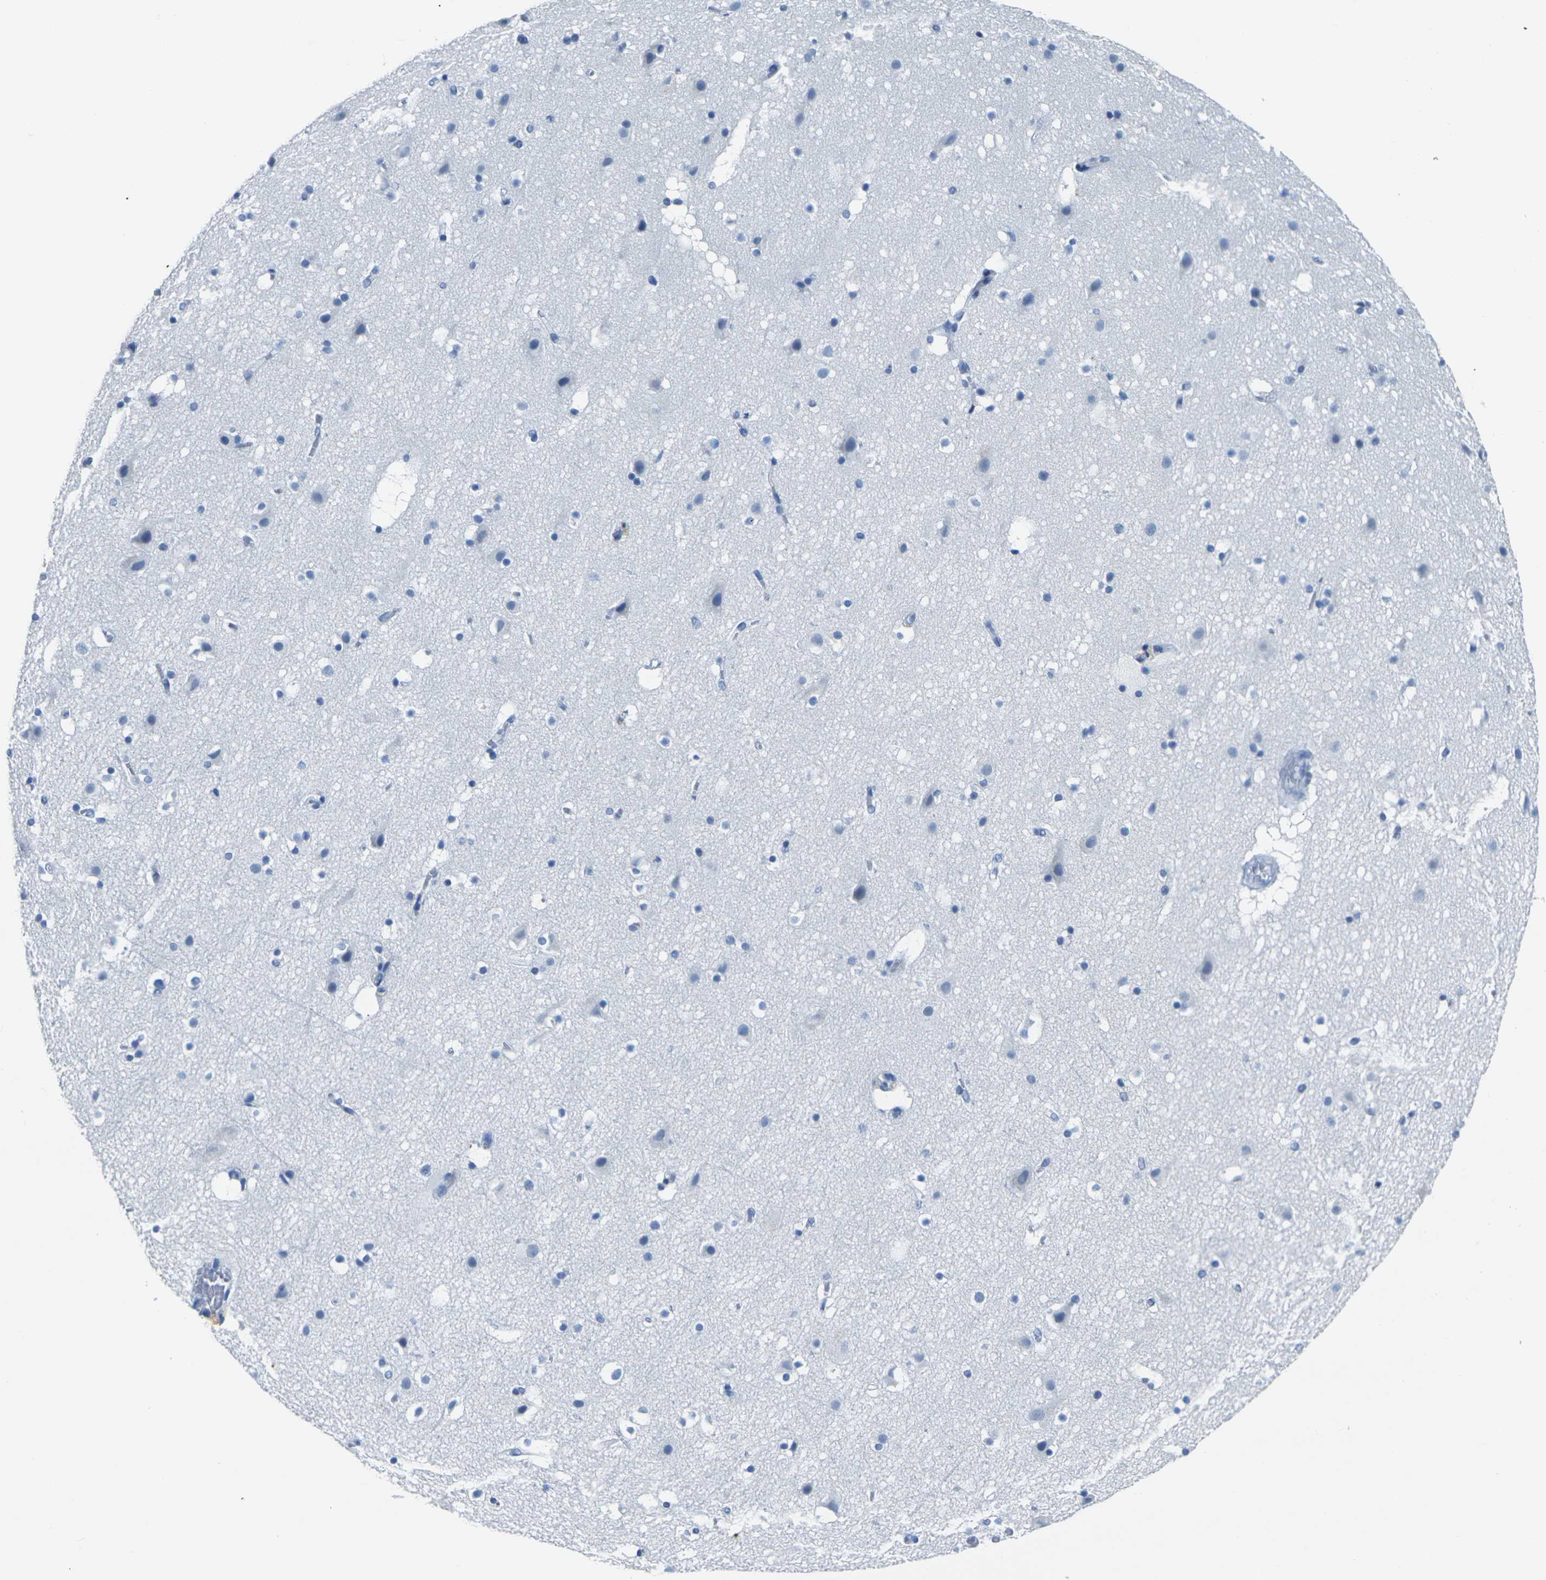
{"staining": {"intensity": "negative", "quantity": "none", "location": "none"}, "tissue": "cerebral cortex", "cell_type": "Endothelial cells", "image_type": "normal", "snomed": [{"axis": "morphology", "description": "Normal tissue, NOS"}, {"axis": "topography", "description": "Cerebral cortex"}], "caption": "High power microscopy photomicrograph of an immunohistochemistry image of unremarkable cerebral cortex, revealing no significant positivity in endothelial cells.", "gene": "CLDN7", "patient": {"sex": "male", "age": 45}}